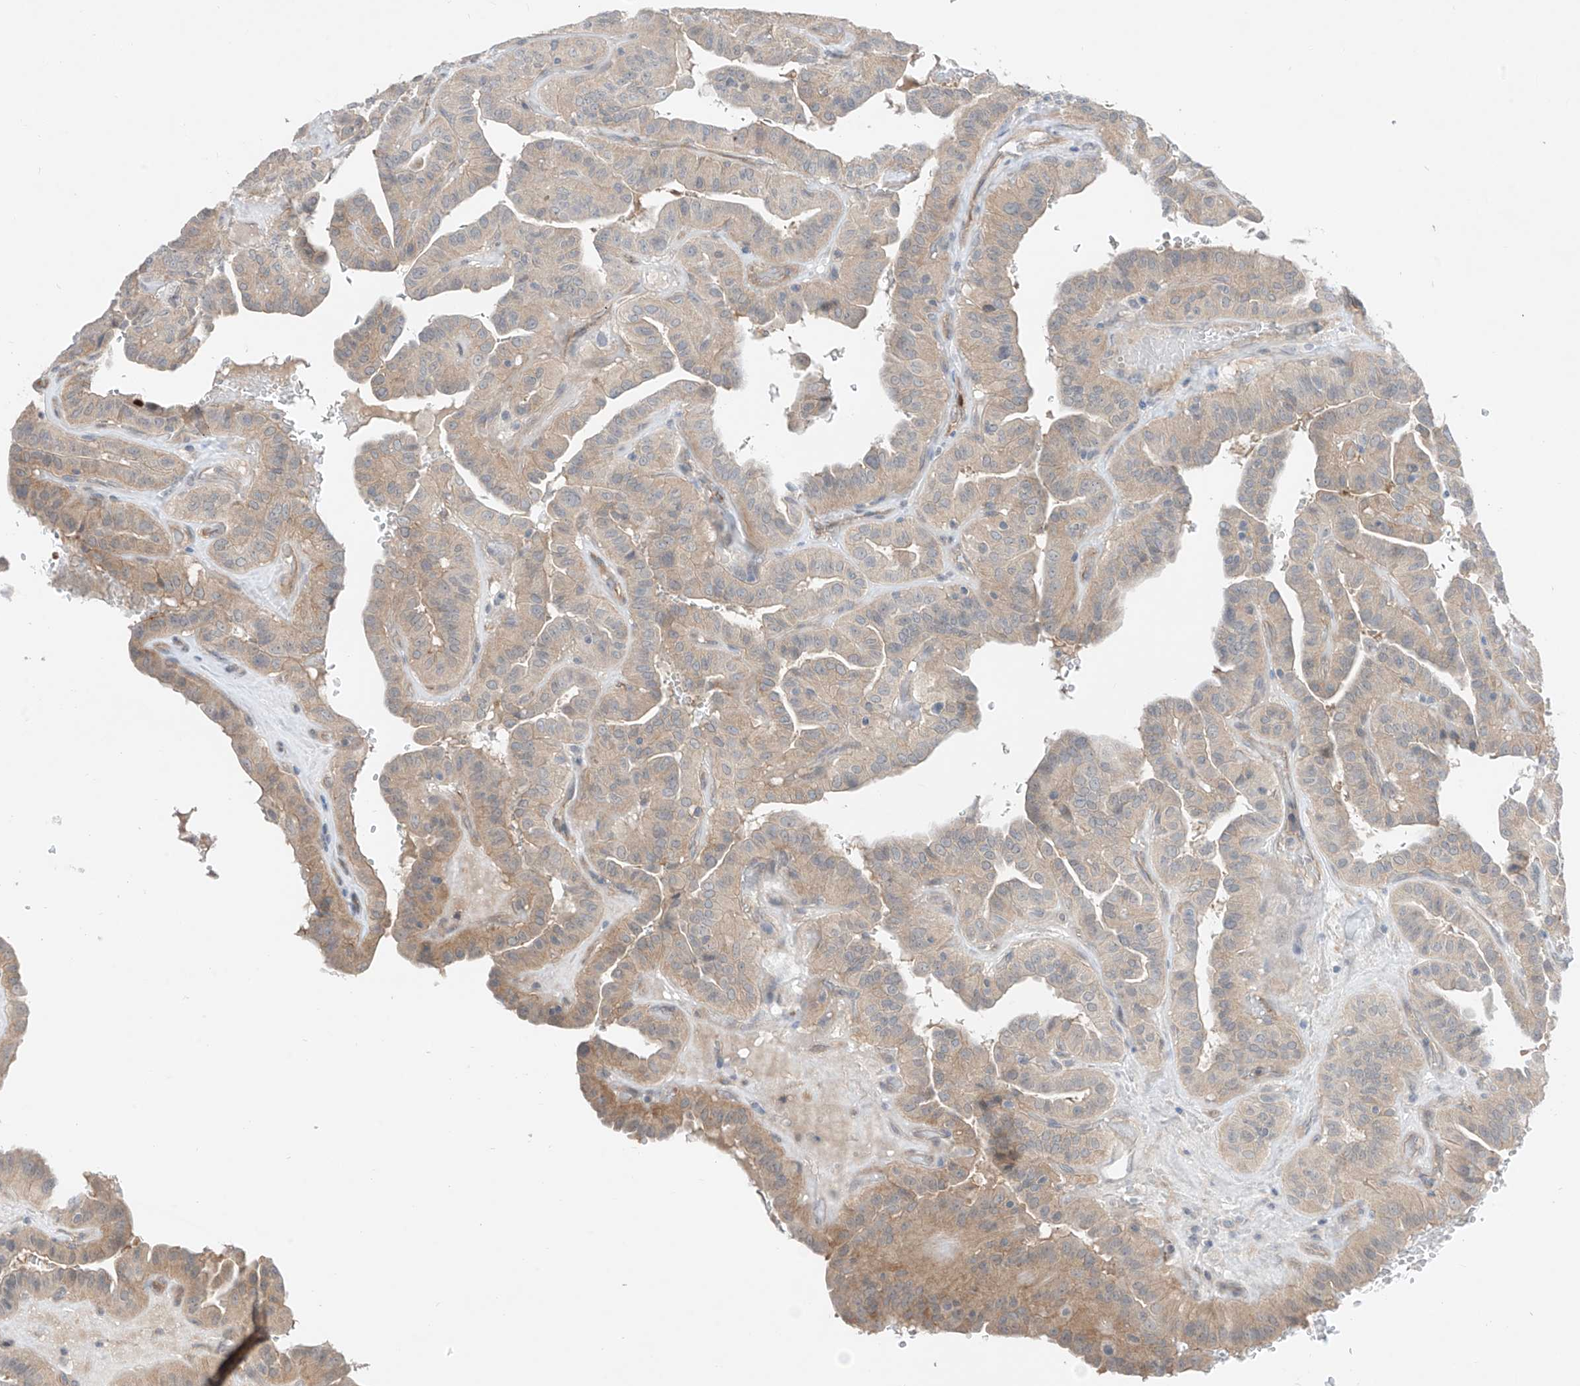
{"staining": {"intensity": "weak", "quantity": "25%-75%", "location": "cytoplasmic/membranous"}, "tissue": "thyroid cancer", "cell_type": "Tumor cells", "image_type": "cancer", "snomed": [{"axis": "morphology", "description": "Papillary adenocarcinoma, NOS"}, {"axis": "topography", "description": "Thyroid gland"}], "caption": "A micrograph of thyroid papillary adenocarcinoma stained for a protein reveals weak cytoplasmic/membranous brown staining in tumor cells.", "gene": "ABLIM2", "patient": {"sex": "male", "age": 77}}